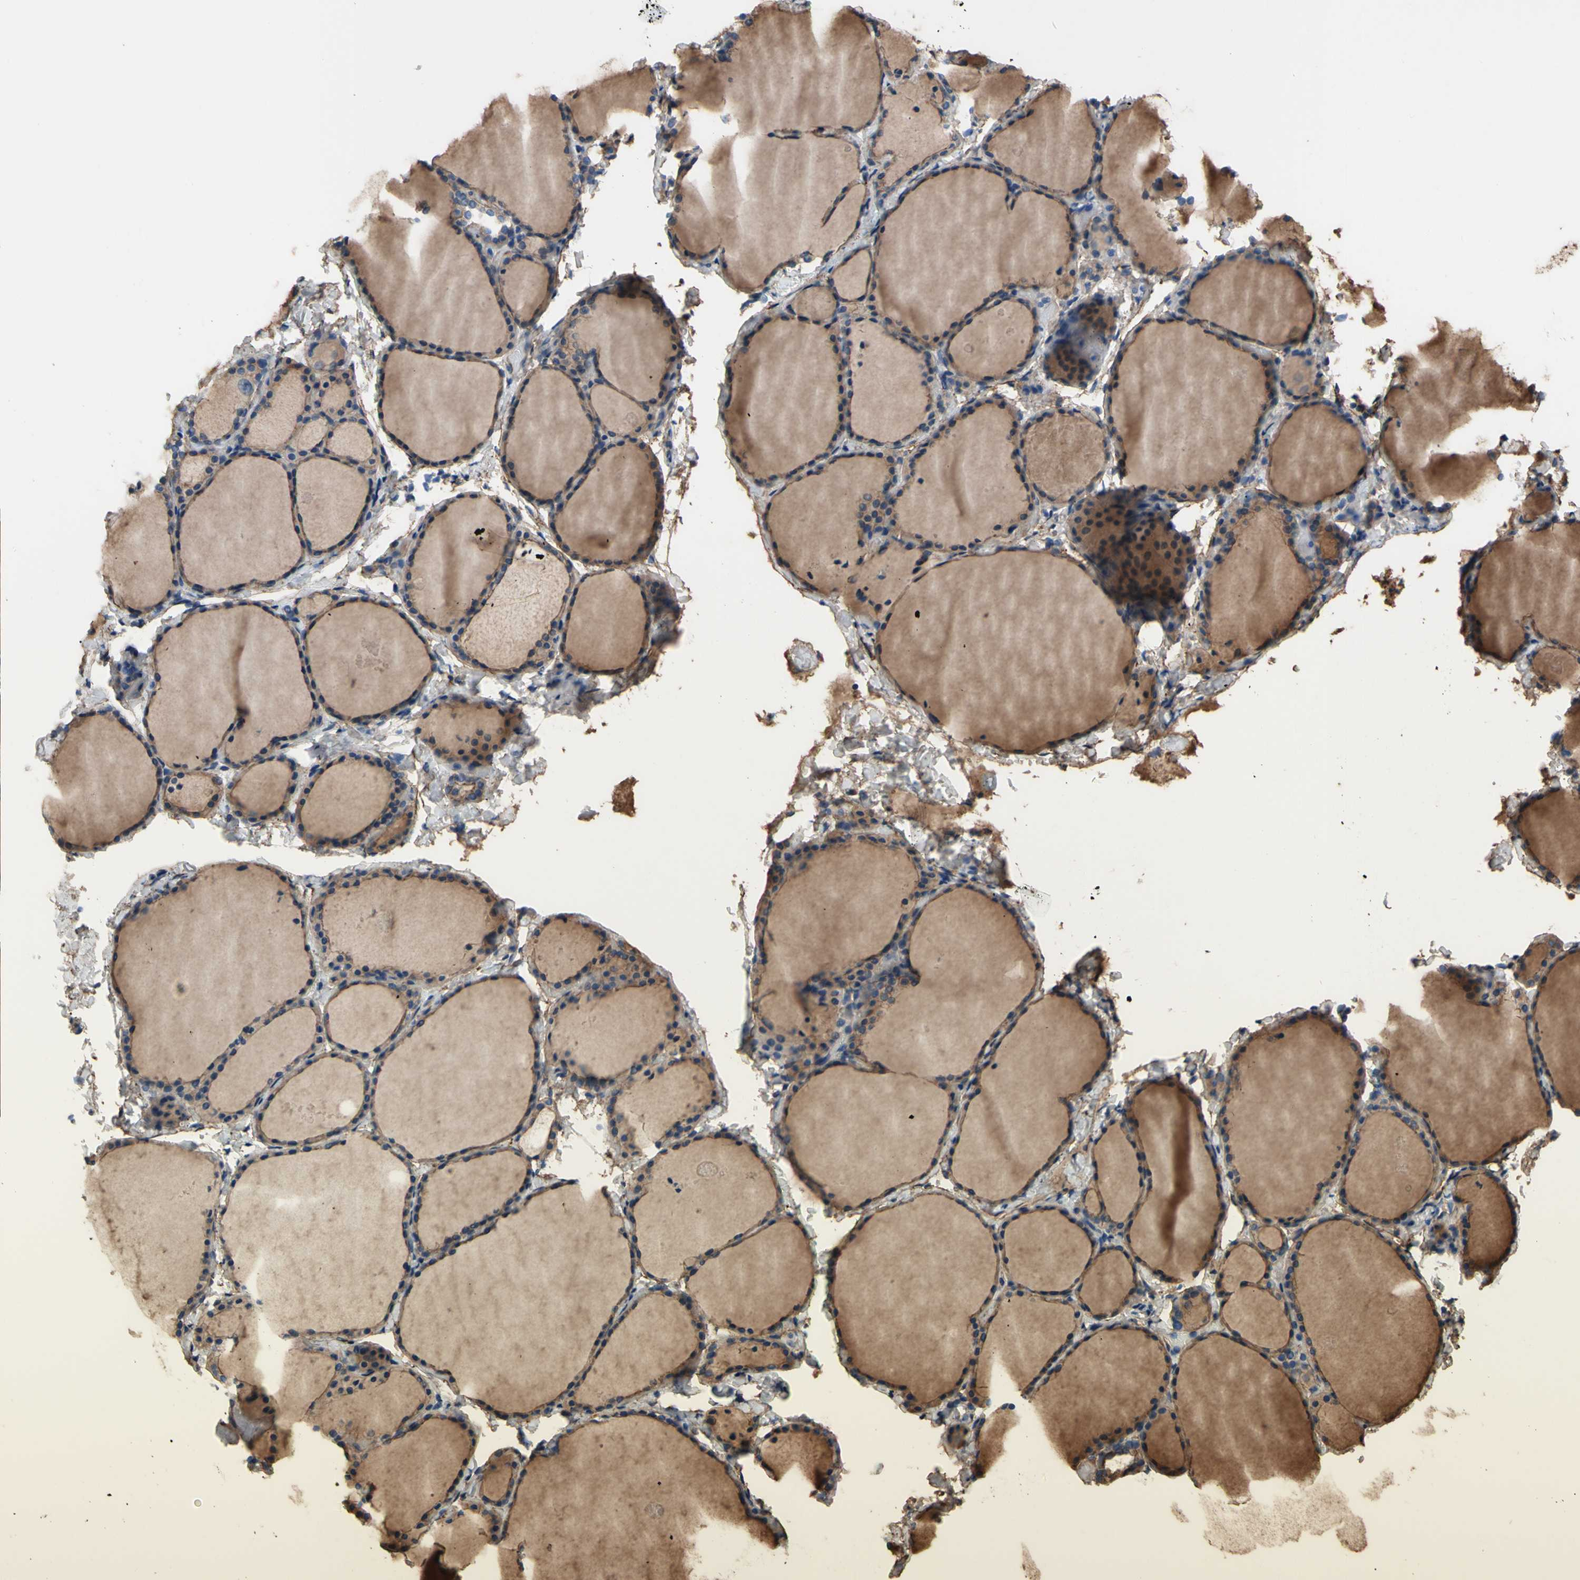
{"staining": {"intensity": "moderate", "quantity": ">75%", "location": "cytoplasmic/membranous"}, "tissue": "thyroid gland", "cell_type": "Glandular cells", "image_type": "normal", "snomed": [{"axis": "morphology", "description": "Normal tissue, NOS"}, {"axis": "morphology", "description": "Papillary adenocarcinoma, NOS"}, {"axis": "topography", "description": "Thyroid gland"}], "caption": "Immunohistochemistry (DAB (3,3'-diaminobenzidine)) staining of benign thyroid gland shows moderate cytoplasmic/membranous protein positivity in about >75% of glandular cells. (DAB (3,3'-diaminobenzidine) = brown stain, brightfield microscopy at high magnification).", "gene": "TPBG", "patient": {"sex": "female", "age": 30}}